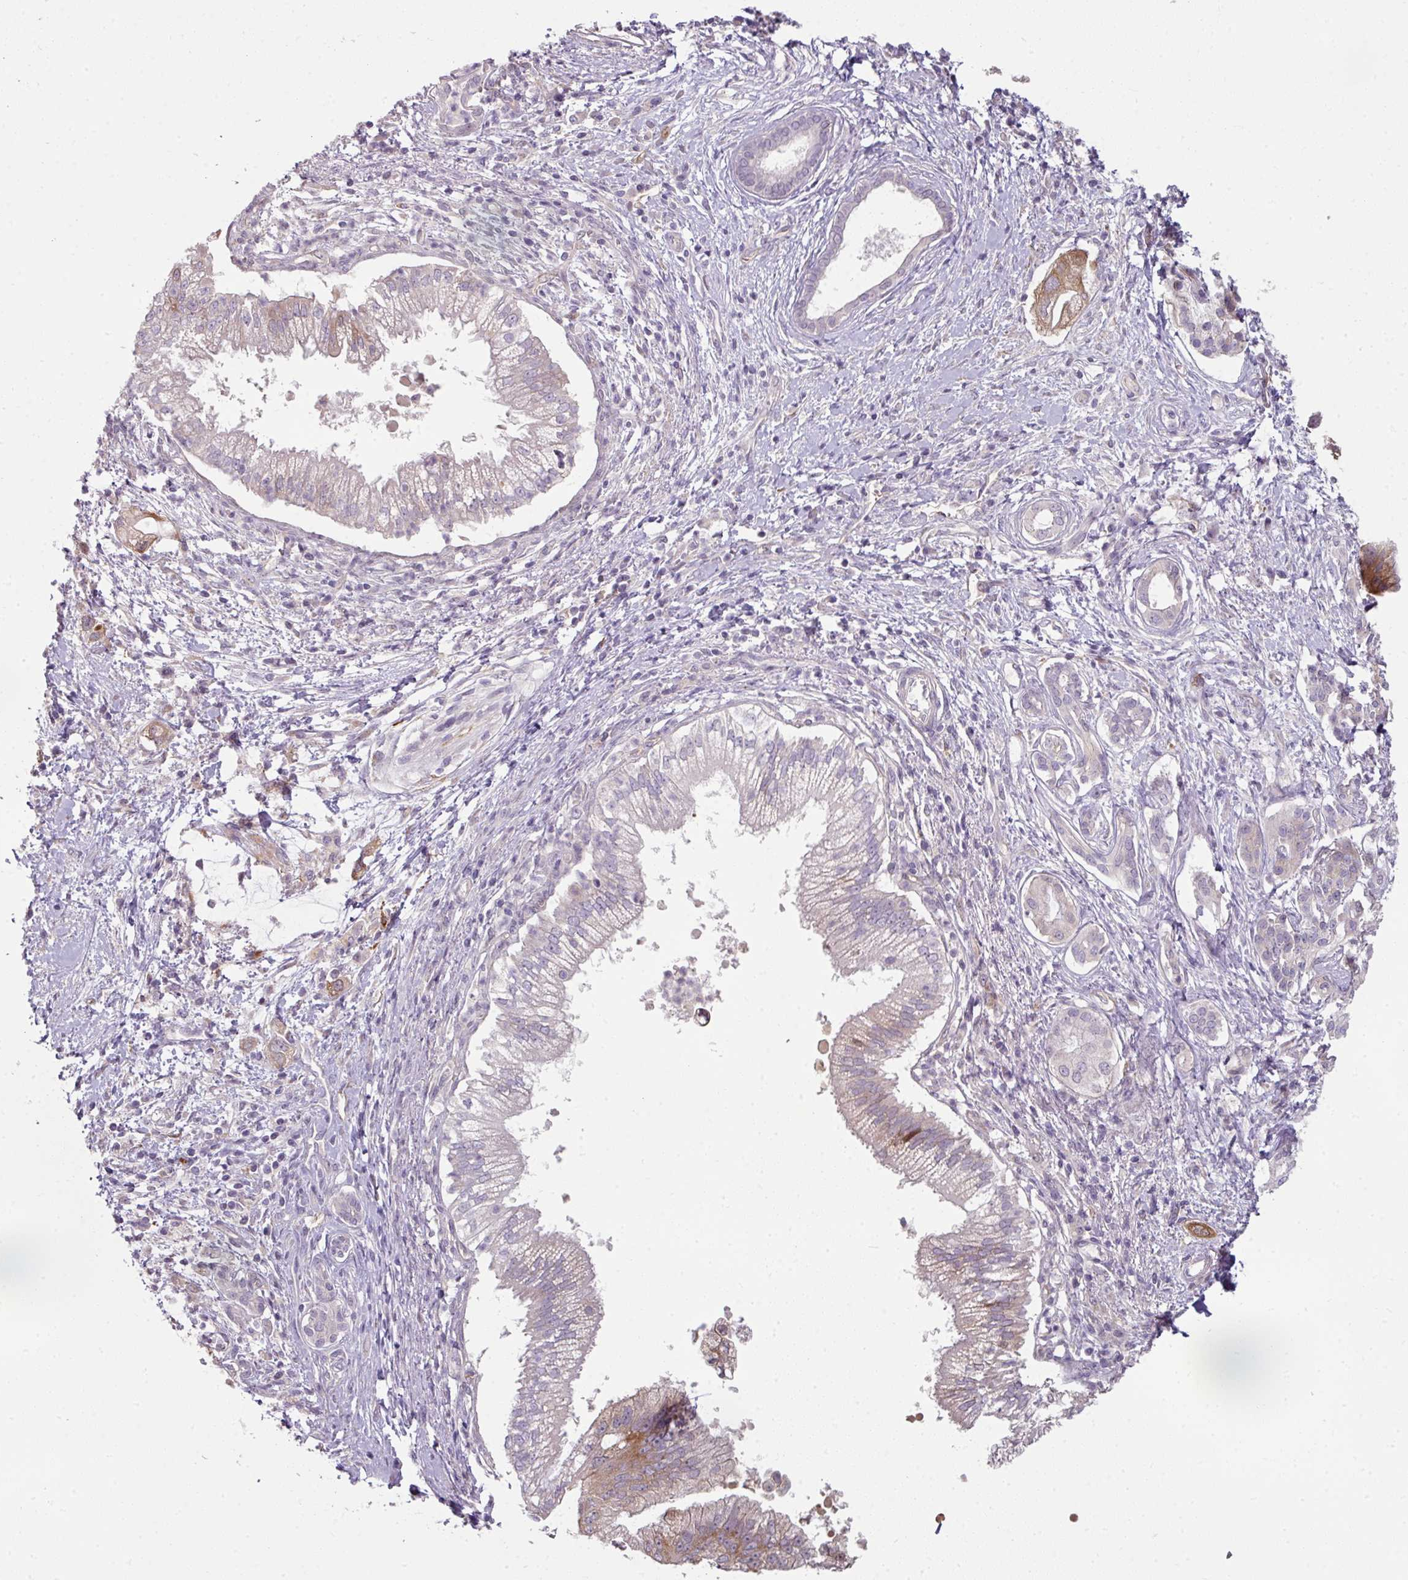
{"staining": {"intensity": "moderate", "quantity": "25%-75%", "location": "cytoplasmic/membranous"}, "tissue": "pancreatic cancer", "cell_type": "Tumor cells", "image_type": "cancer", "snomed": [{"axis": "morphology", "description": "Adenocarcinoma, NOS"}, {"axis": "topography", "description": "Pancreas"}], "caption": "A histopathology image showing moderate cytoplasmic/membranous staining in approximately 25%-75% of tumor cells in pancreatic cancer (adenocarcinoma), as visualized by brown immunohistochemical staining.", "gene": "C19orf33", "patient": {"sex": "male", "age": 70}}